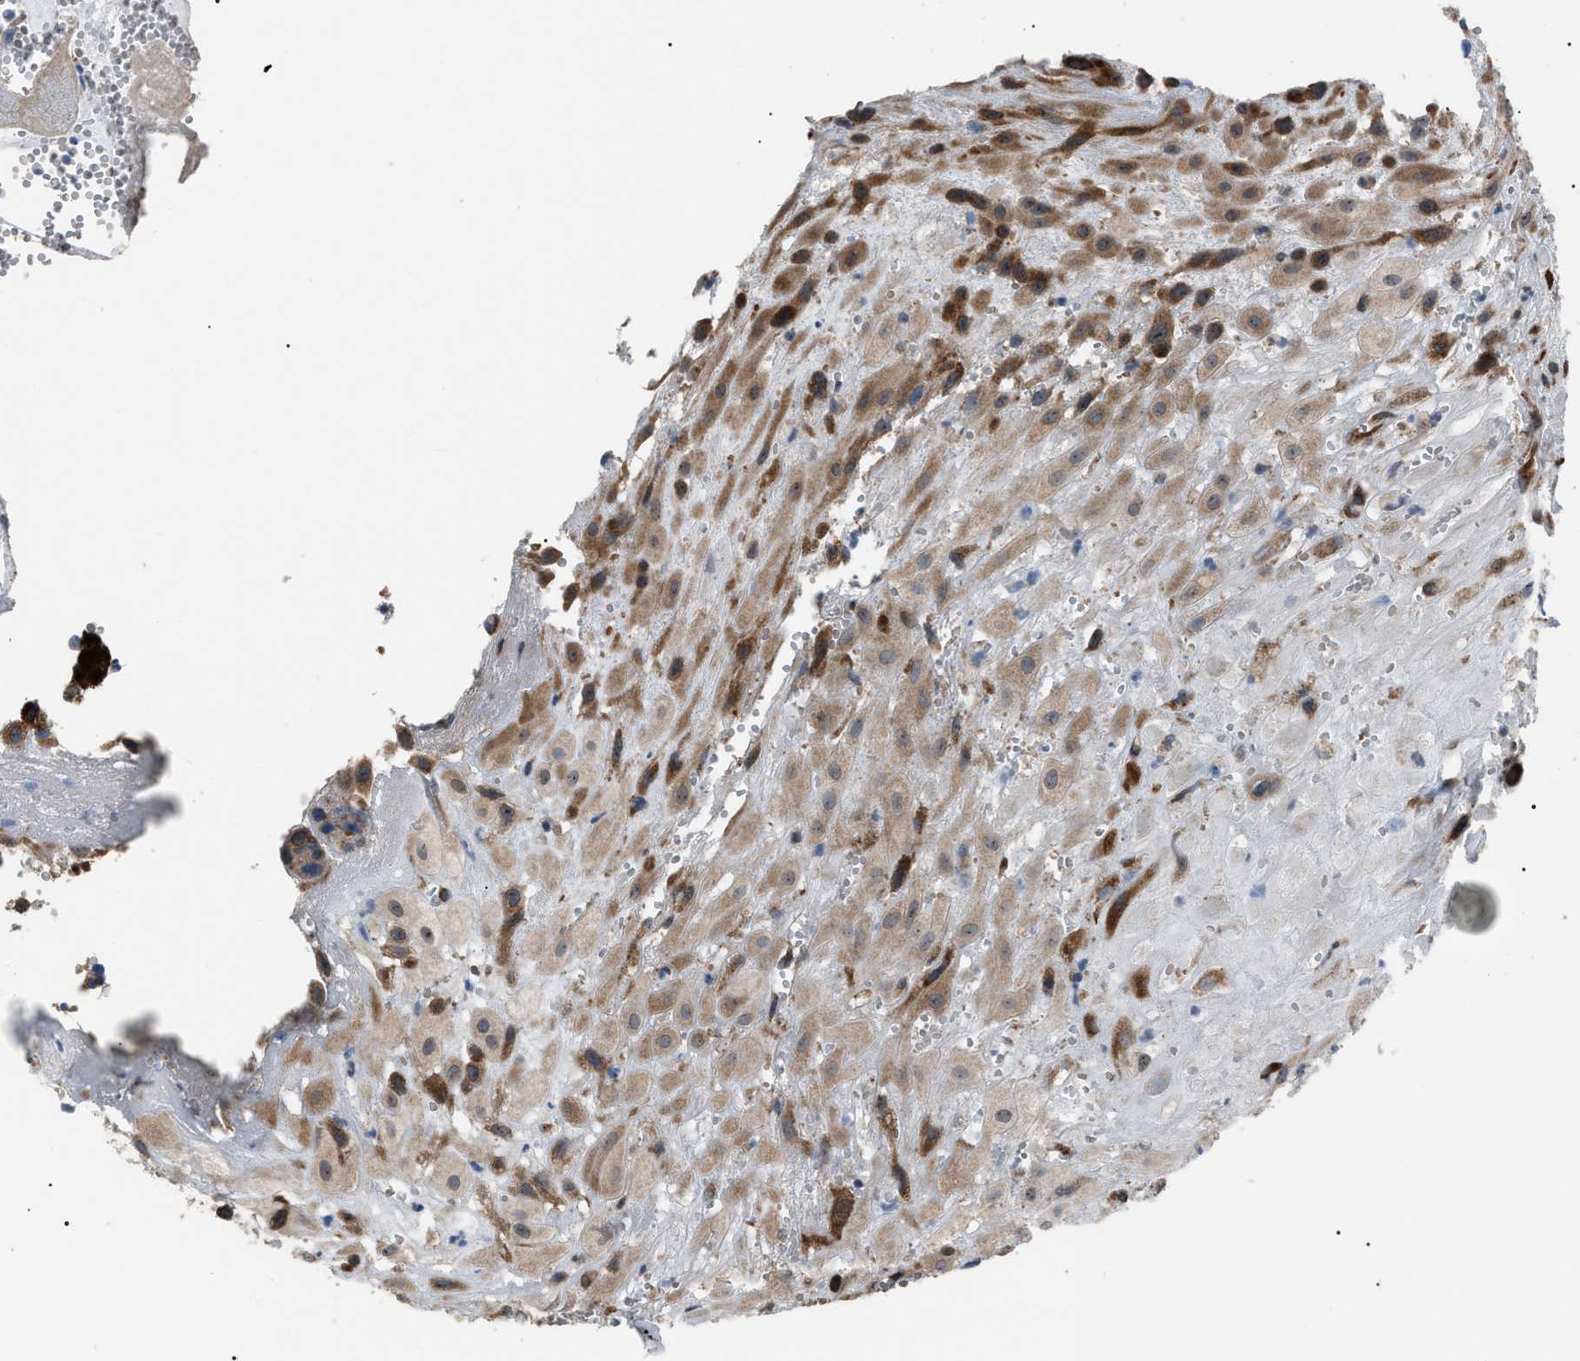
{"staining": {"intensity": "moderate", "quantity": ">75%", "location": "cytoplasmic/membranous"}, "tissue": "placenta", "cell_type": "Decidual cells", "image_type": "normal", "snomed": [{"axis": "morphology", "description": "Normal tissue, NOS"}, {"axis": "topography", "description": "Placenta"}], "caption": "Moderate cytoplasmic/membranous positivity for a protein is appreciated in approximately >75% of decidual cells of normal placenta using IHC.", "gene": "AGO2", "patient": {"sex": "female", "age": 18}}